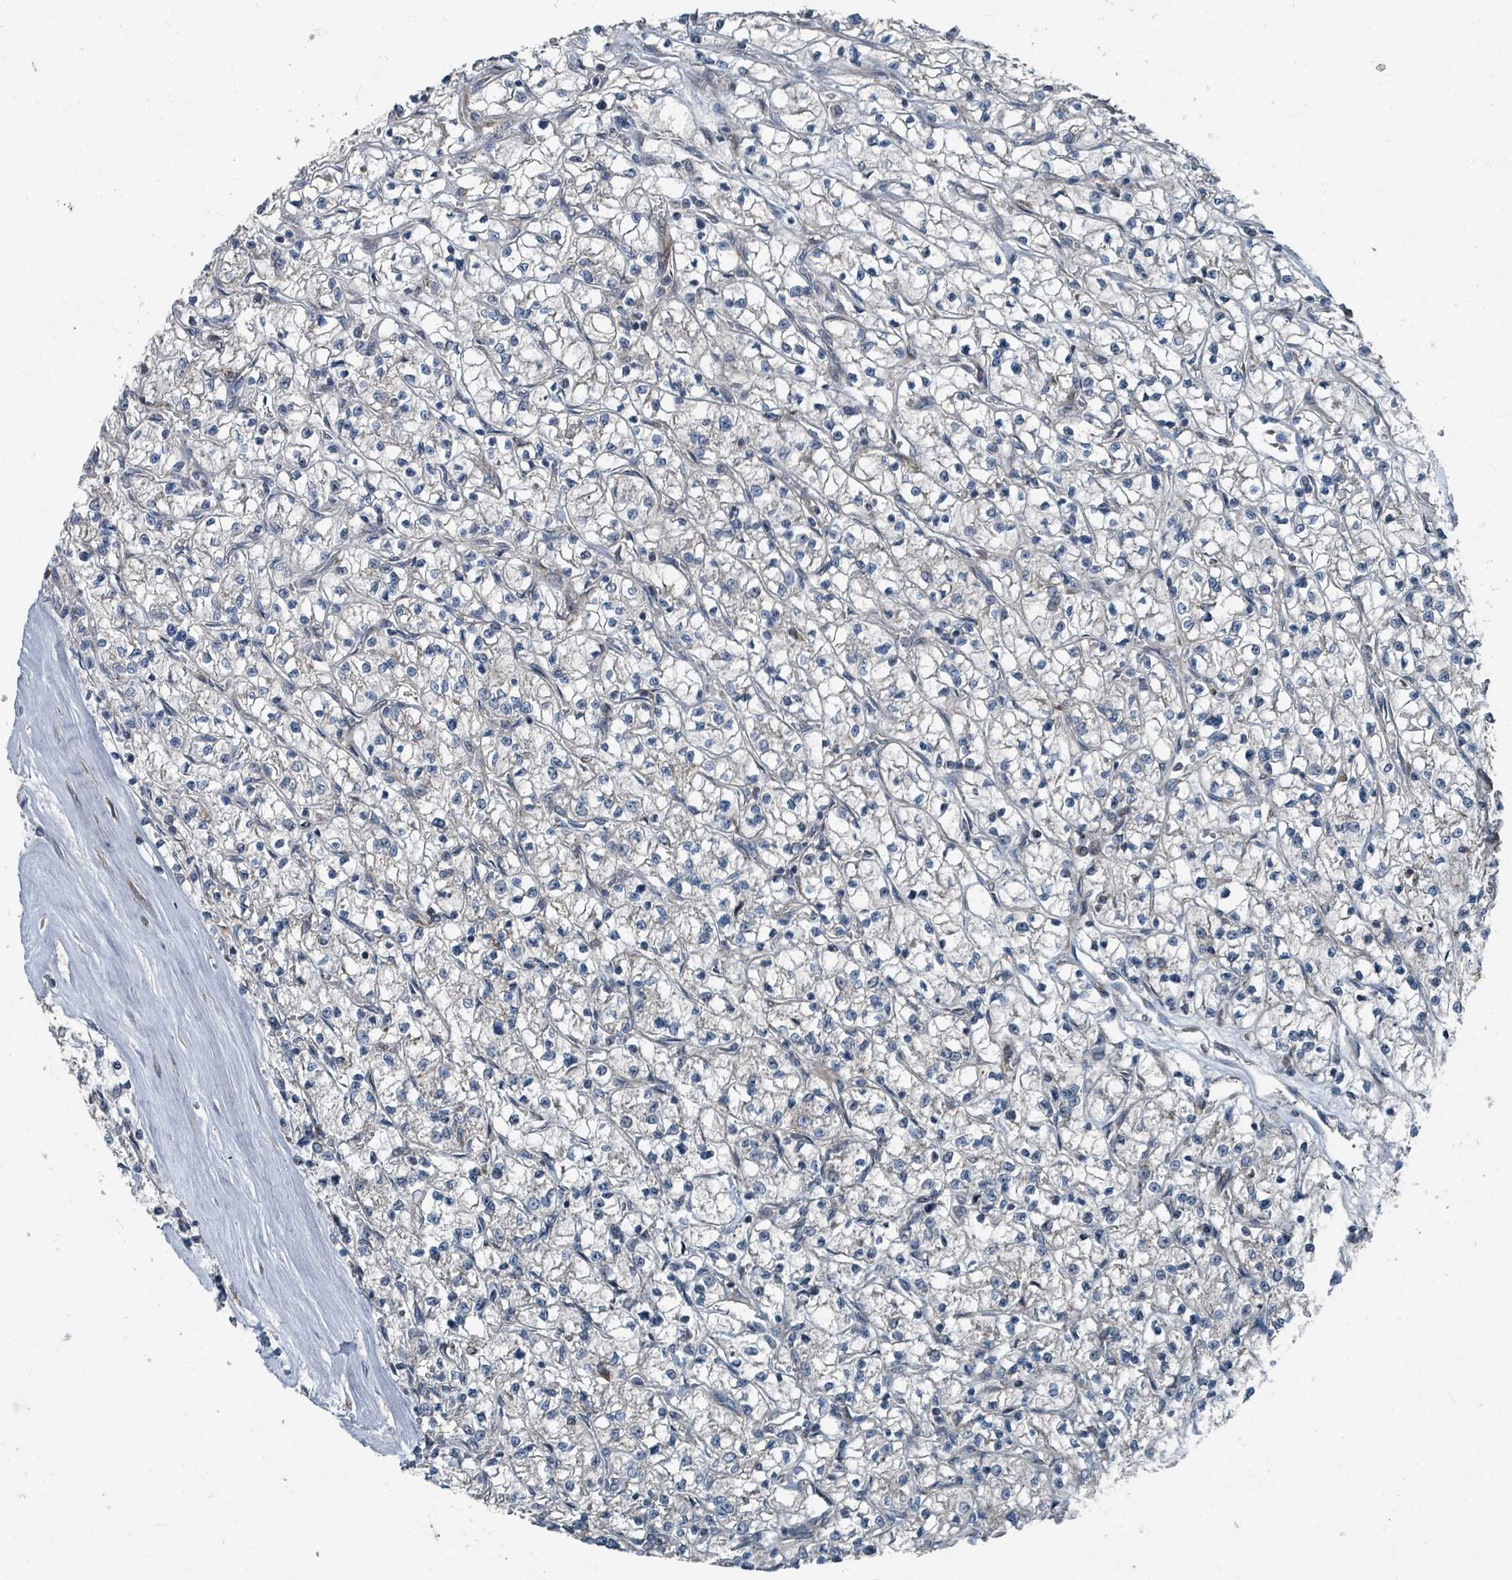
{"staining": {"intensity": "negative", "quantity": "none", "location": "none"}, "tissue": "renal cancer", "cell_type": "Tumor cells", "image_type": "cancer", "snomed": [{"axis": "morphology", "description": "Adenocarcinoma, NOS"}, {"axis": "topography", "description": "Kidney"}], "caption": "Immunohistochemistry (IHC) image of human renal cancer stained for a protein (brown), which demonstrates no expression in tumor cells.", "gene": "DIPK2A", "patient": {"sex": "female", "age": 64}}